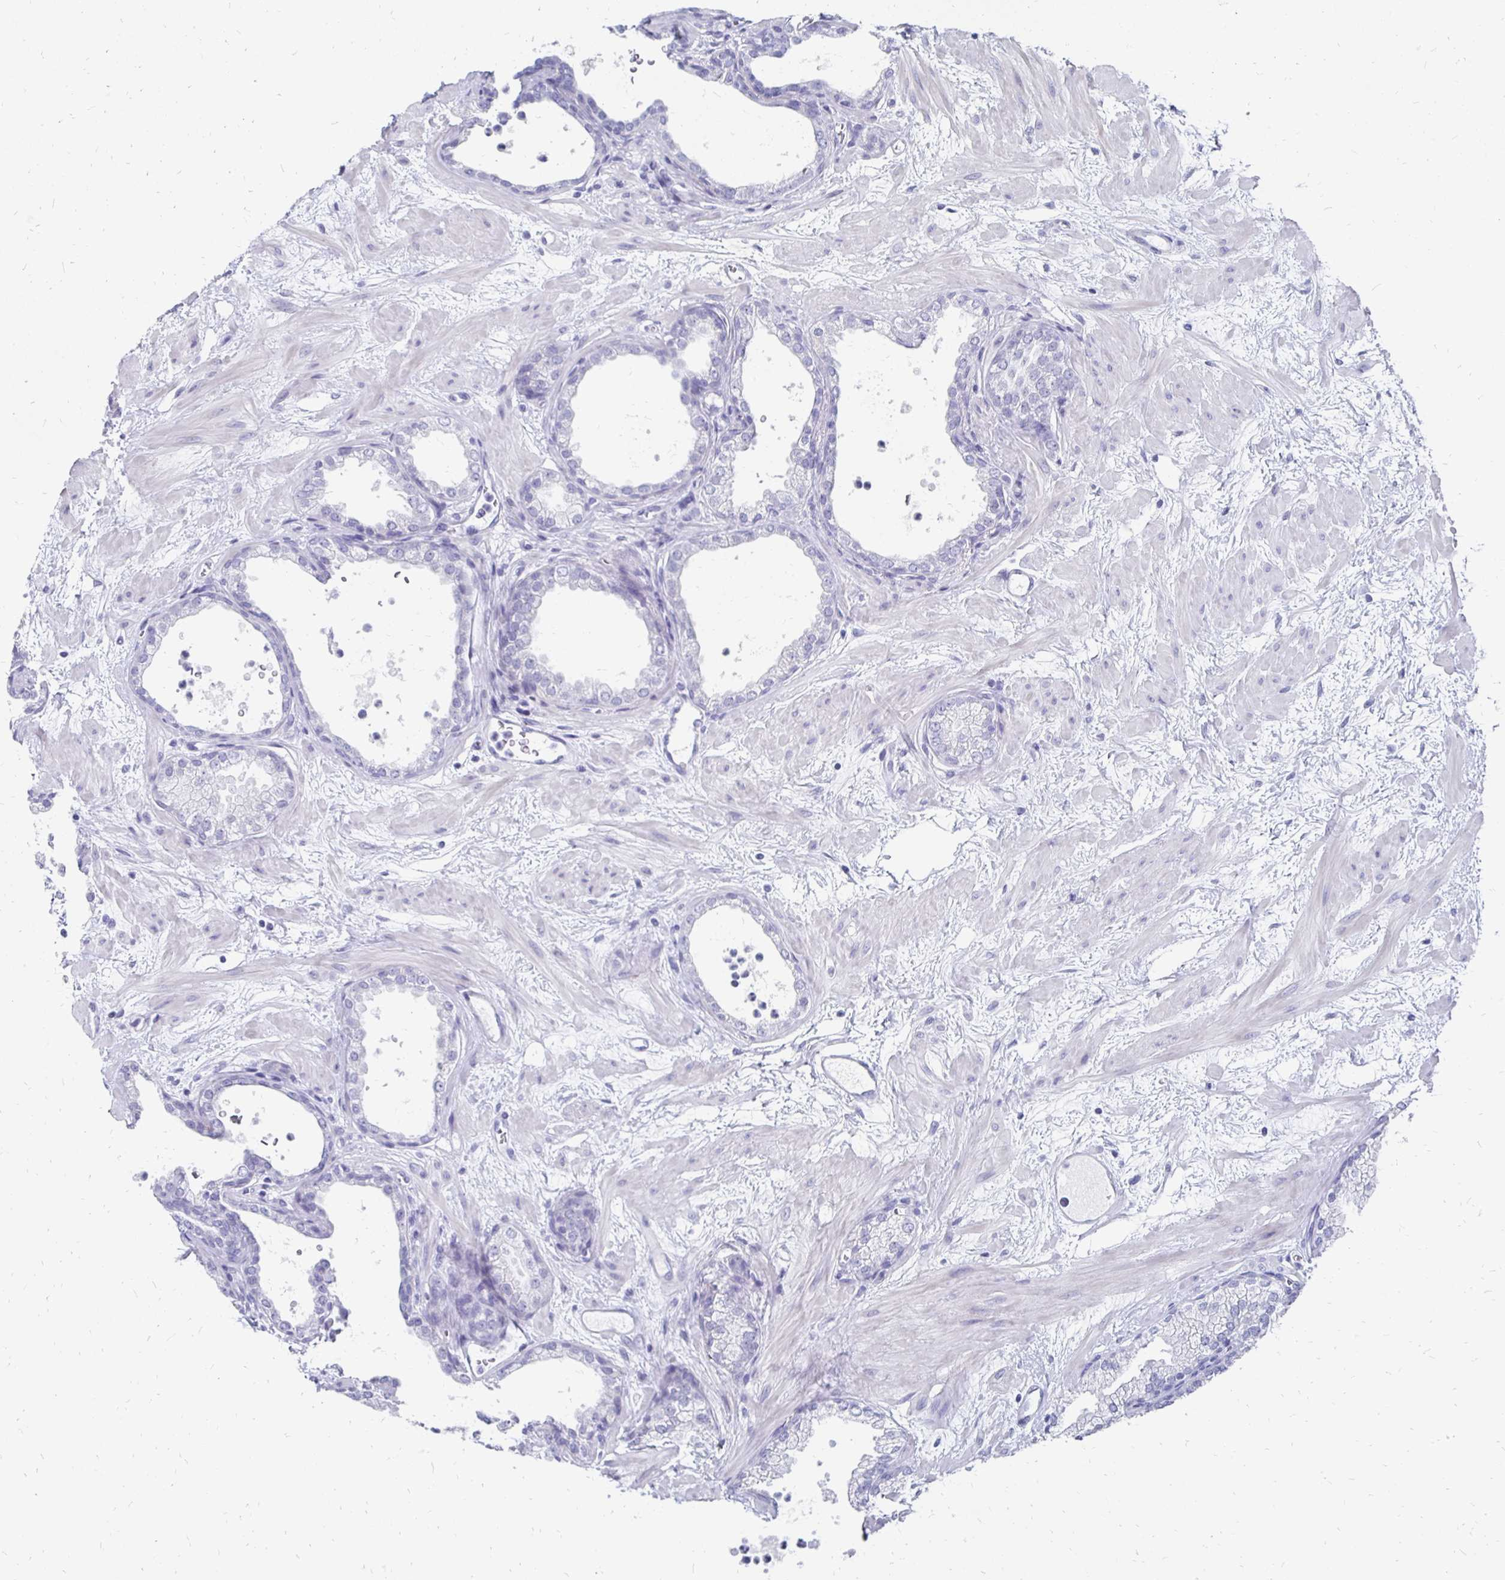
{"staining": {"intensity": "negative", "quantity": "none", "location": "none"}, "tissue": "prostate", "cell_type": "Glandular cells", "image_type": "normal", "snomed": [{"axis": "morphology", "description": "Normal tissue, NOS"}, {"axis": "topography", "description": "Prostate"}], "caption": "This is an immunohistochemistry histopathology image of unremarkable prostate. There is no expression in glandular cells.", "gene": "SYCP3", "patient": {"sex": "male", "age": 37}}